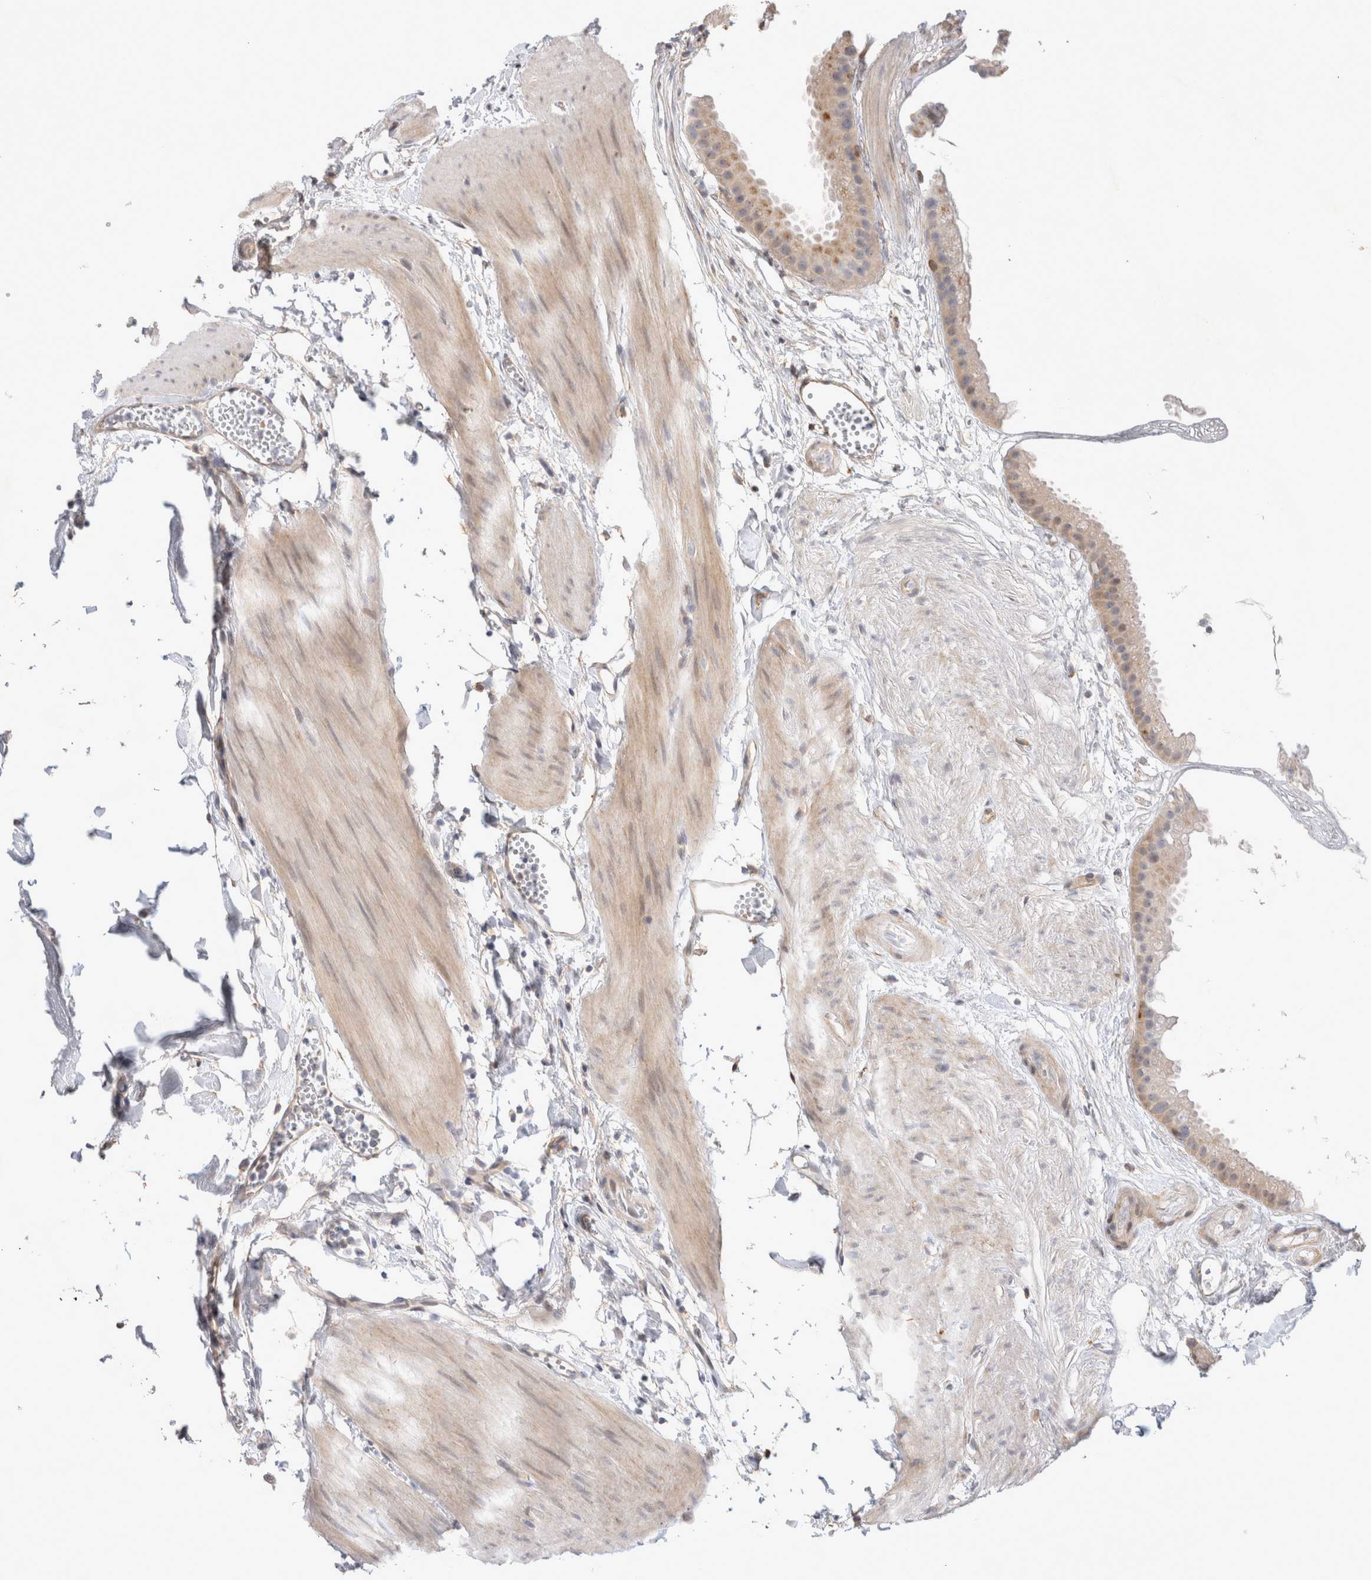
{"staining": {"intensity": "moderate", "quantity": "<25%", "location": "cytoplasmic/membranous"}, "tissue": "gallbladder", "cell_type": "Glandular cells", "image_type": "normal", "snomed": [{"axis": "morphology", "description": "Normal tissue, NOS"}, {"axis": "topography", "description": "Gallbladder"}], "caption": "About <25% of glandular cells in normal human gallbladder demonstrate moderate cytoplasmic/membranous protein staining as visualized by brown immunohistochemical staining.", "gene": "TCF4", "patient": {"sex": "female", "age": 64}}